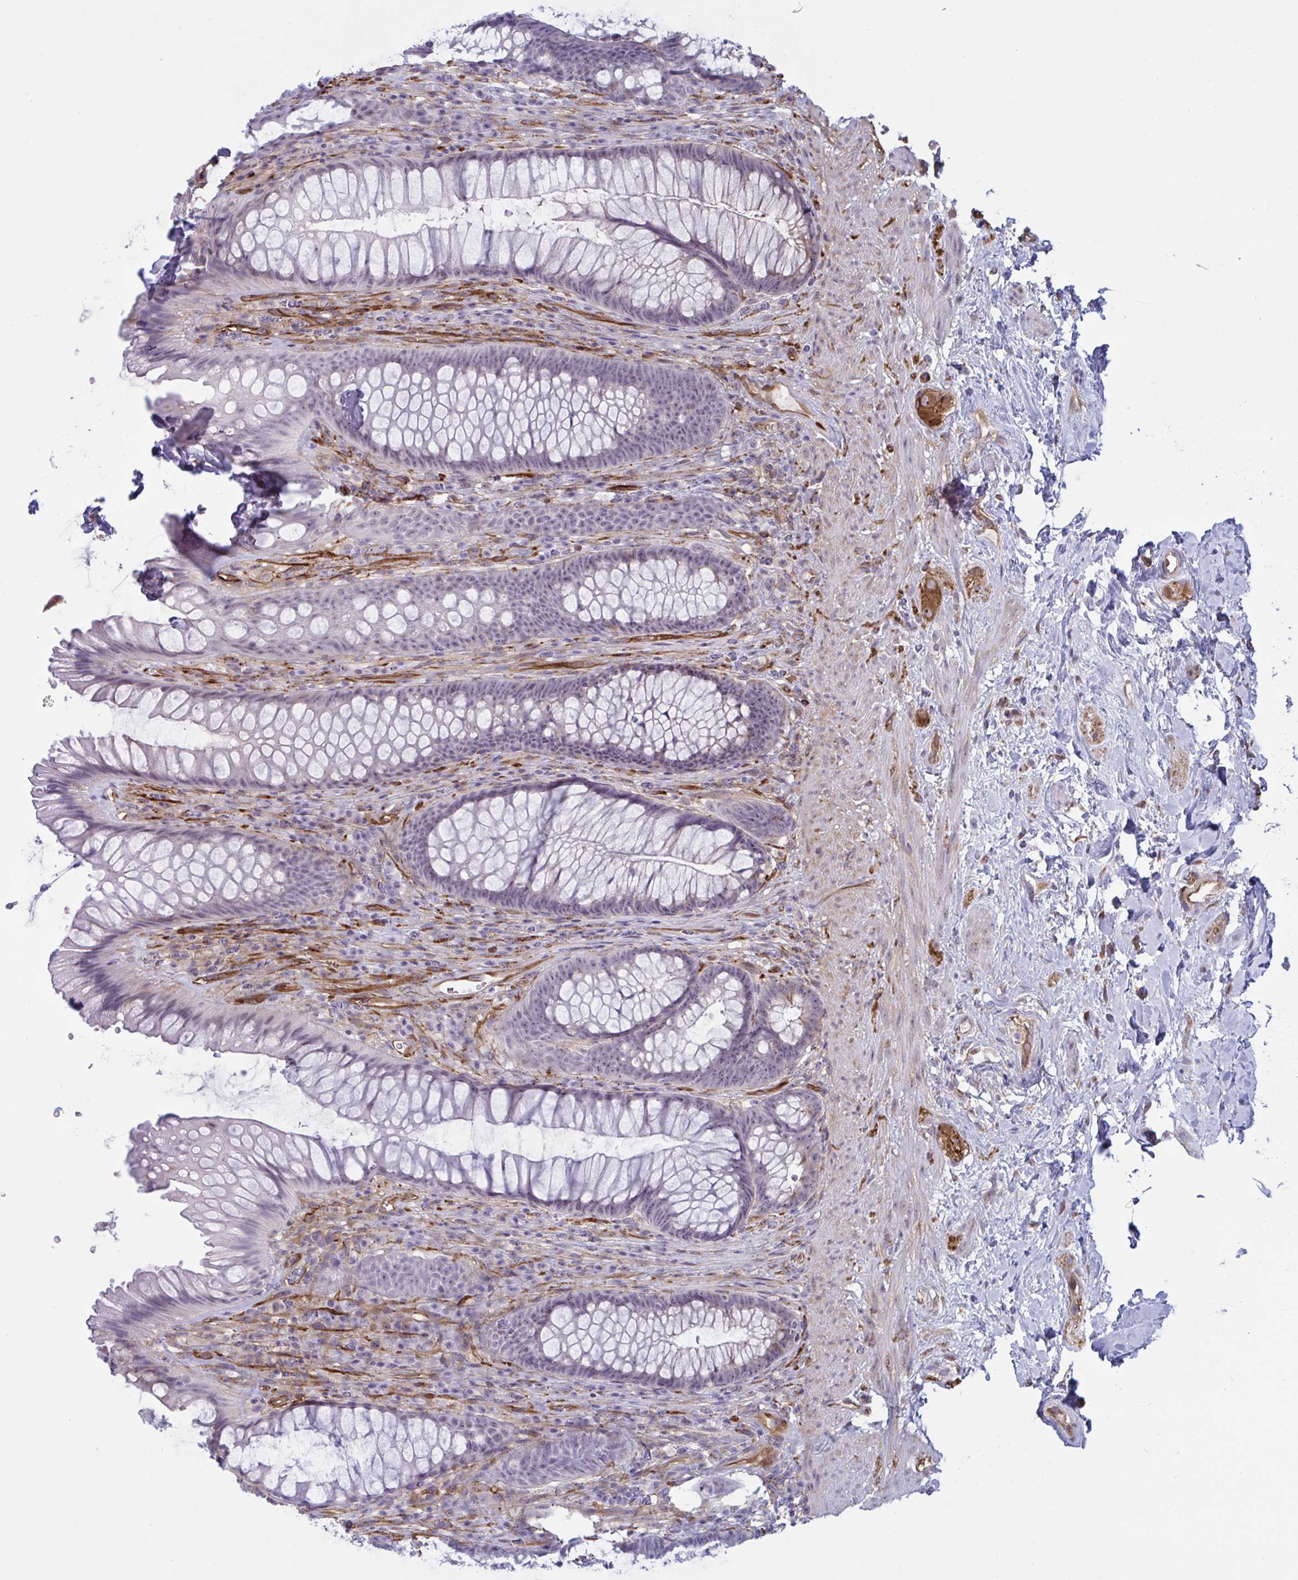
{"staining": {"intensity": "negative", "quantity": "none", "location": "none"}, "tissue": "rectum", "cell_type": "Glandular cells", "image_type": "normal", "snomed": [{"axis": "morphology", "description": "Normal tissue, NOS"}, {"axis": "topography", "description": "Rectum"}], "caption": "Glandular cells are negative for protein expression in unremarkable human rectum. (DAB (3,3'-diaminobenzidine) IHC with hematoxylin counter stain).", "gene": "PRRT4", "patient": {"sex": "male", "age": 53}}